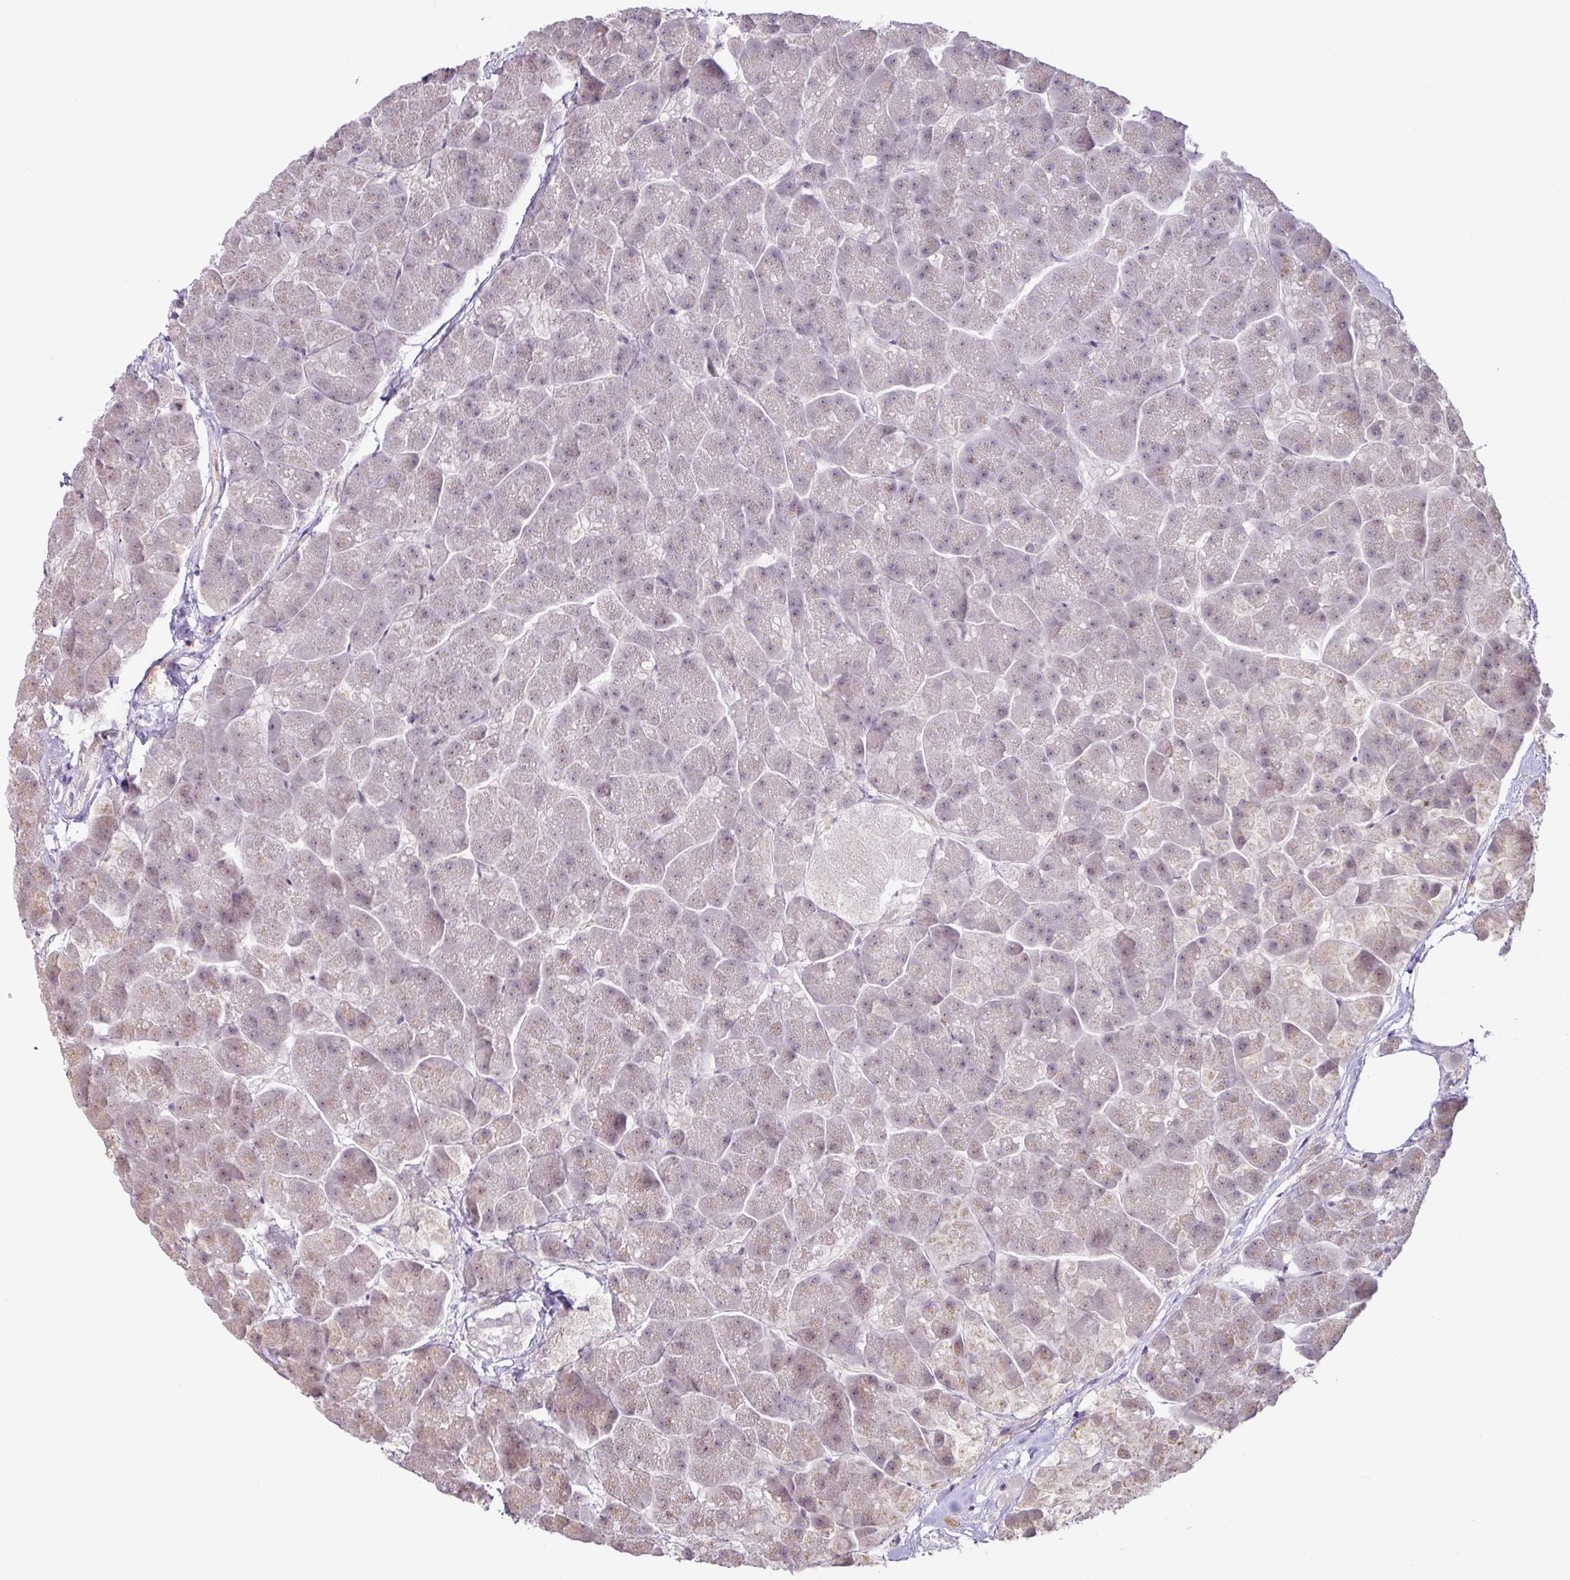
{"staining": {"intensity": "weak", "quantity": "<25%", "location": "cytoplasmic/membranous"}, "tissue": "pancreas", "cell_type": "Exocrine glandular cells", "image_type": "normal", "snomed": [{"axis": "morphology", "description": "Normal tissue, NOS"}, {"axis": "topography", "description": "Pancreas"}, {"axis": "topography", "description": "Peripheral nerve tissue"}], "caption": "An IHC micrograph of normal pancreas is shown. There is no staining in exocrine glandular cells of pancreas.", "gene": "PARP2", "patient": {"sex": "male", "age": 54}}